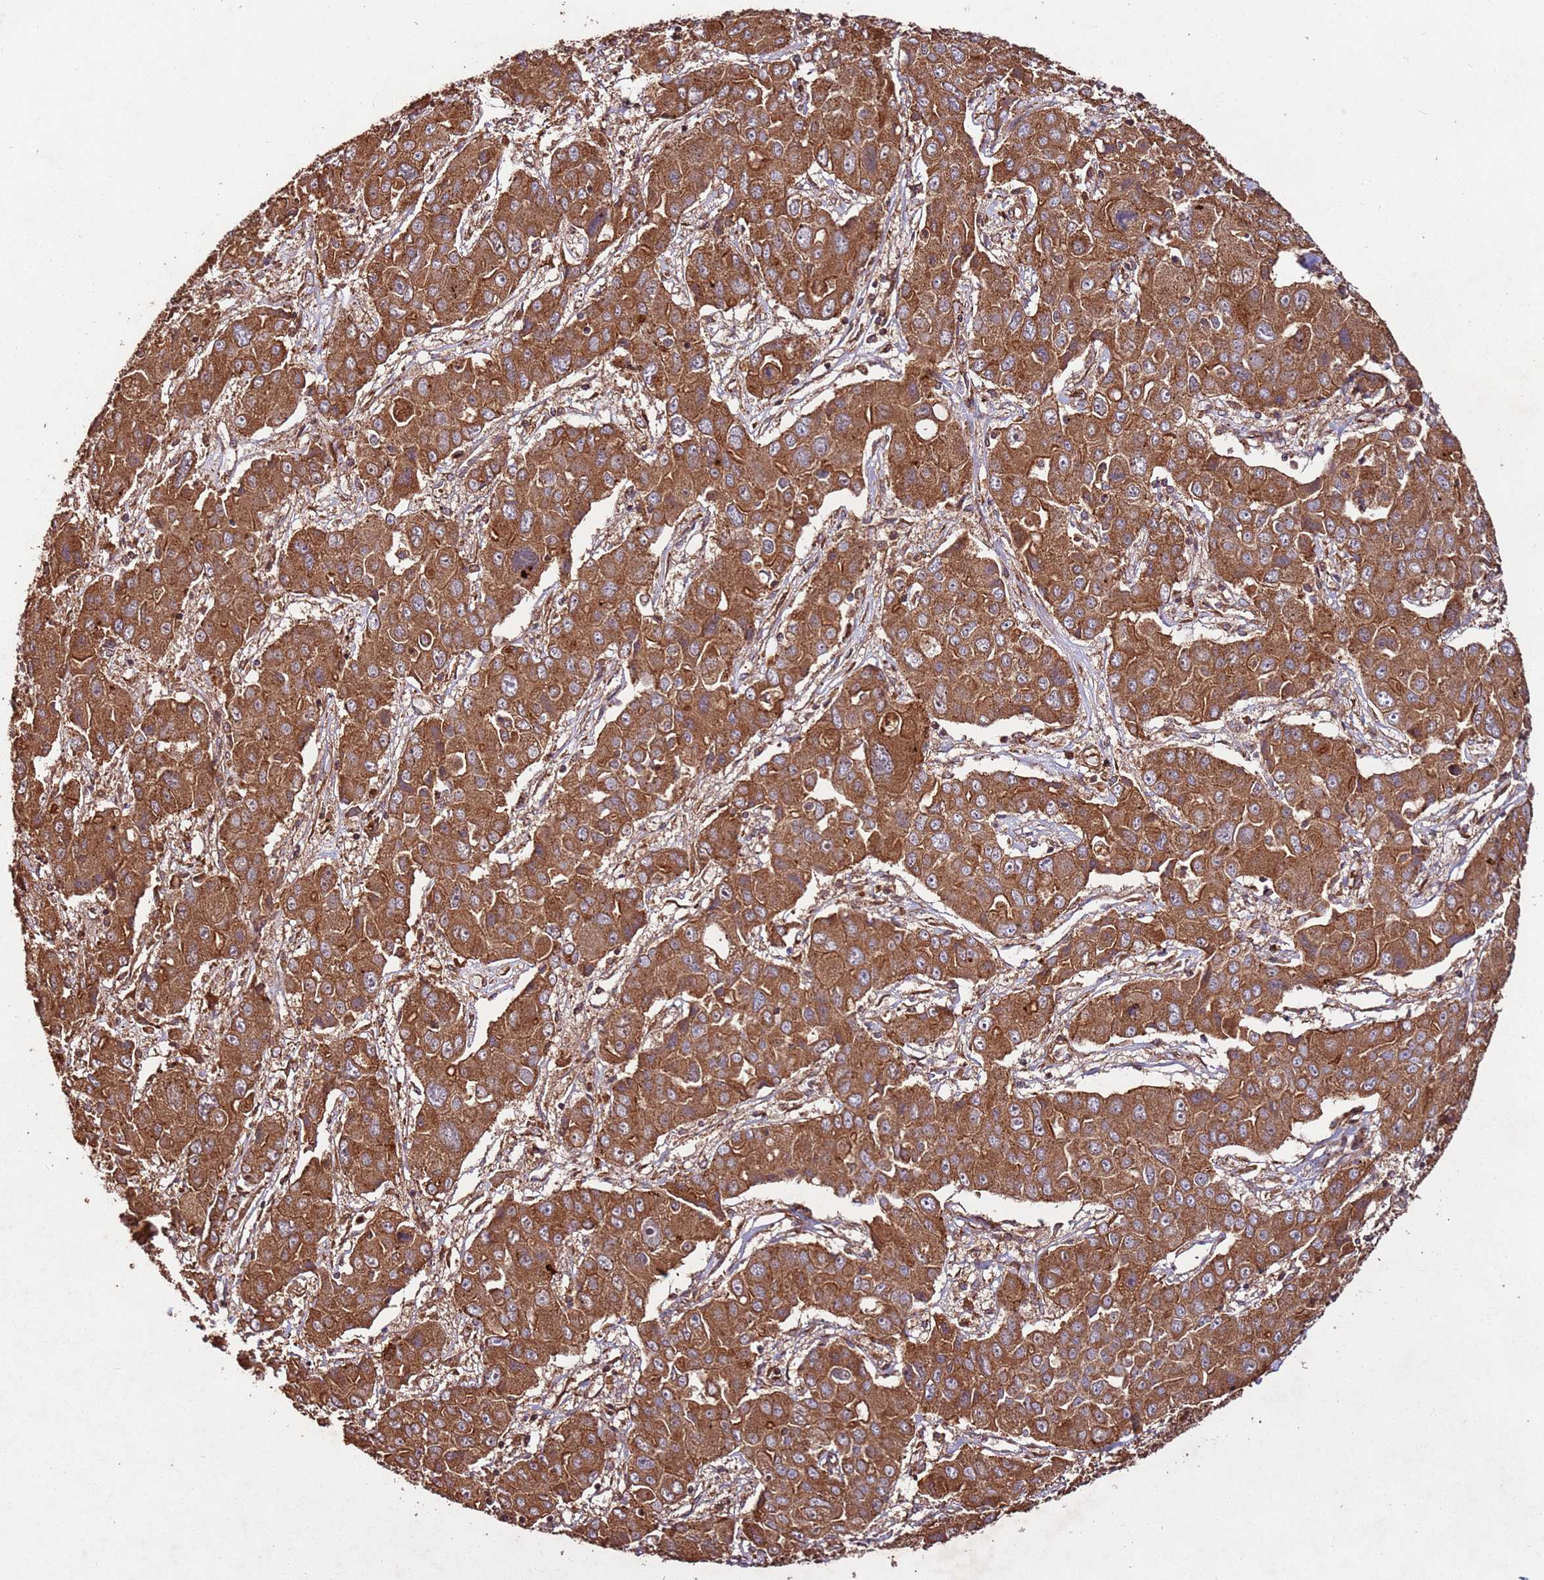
{"staining": {"intensity": "strong", "quantity": ">75%", "location": "cytoplasmic/membranous"}, "tissue": "liver cancer", "cell_type": "Tumor cells", "image_type": "cancer", "snomed": [{"axis": "morphology", "description": "Cholangiocarcinoma"}, {"axis": "topography", "description": "Liver"}], "caption": "Tumor cells reveal high levels of strong cytoplasmic/membranous expression in approximately >75% of cells in liver cholangiocarcinoma.", "gene": "FAM186A", "patient": {"sex": "male", "age": 67}}